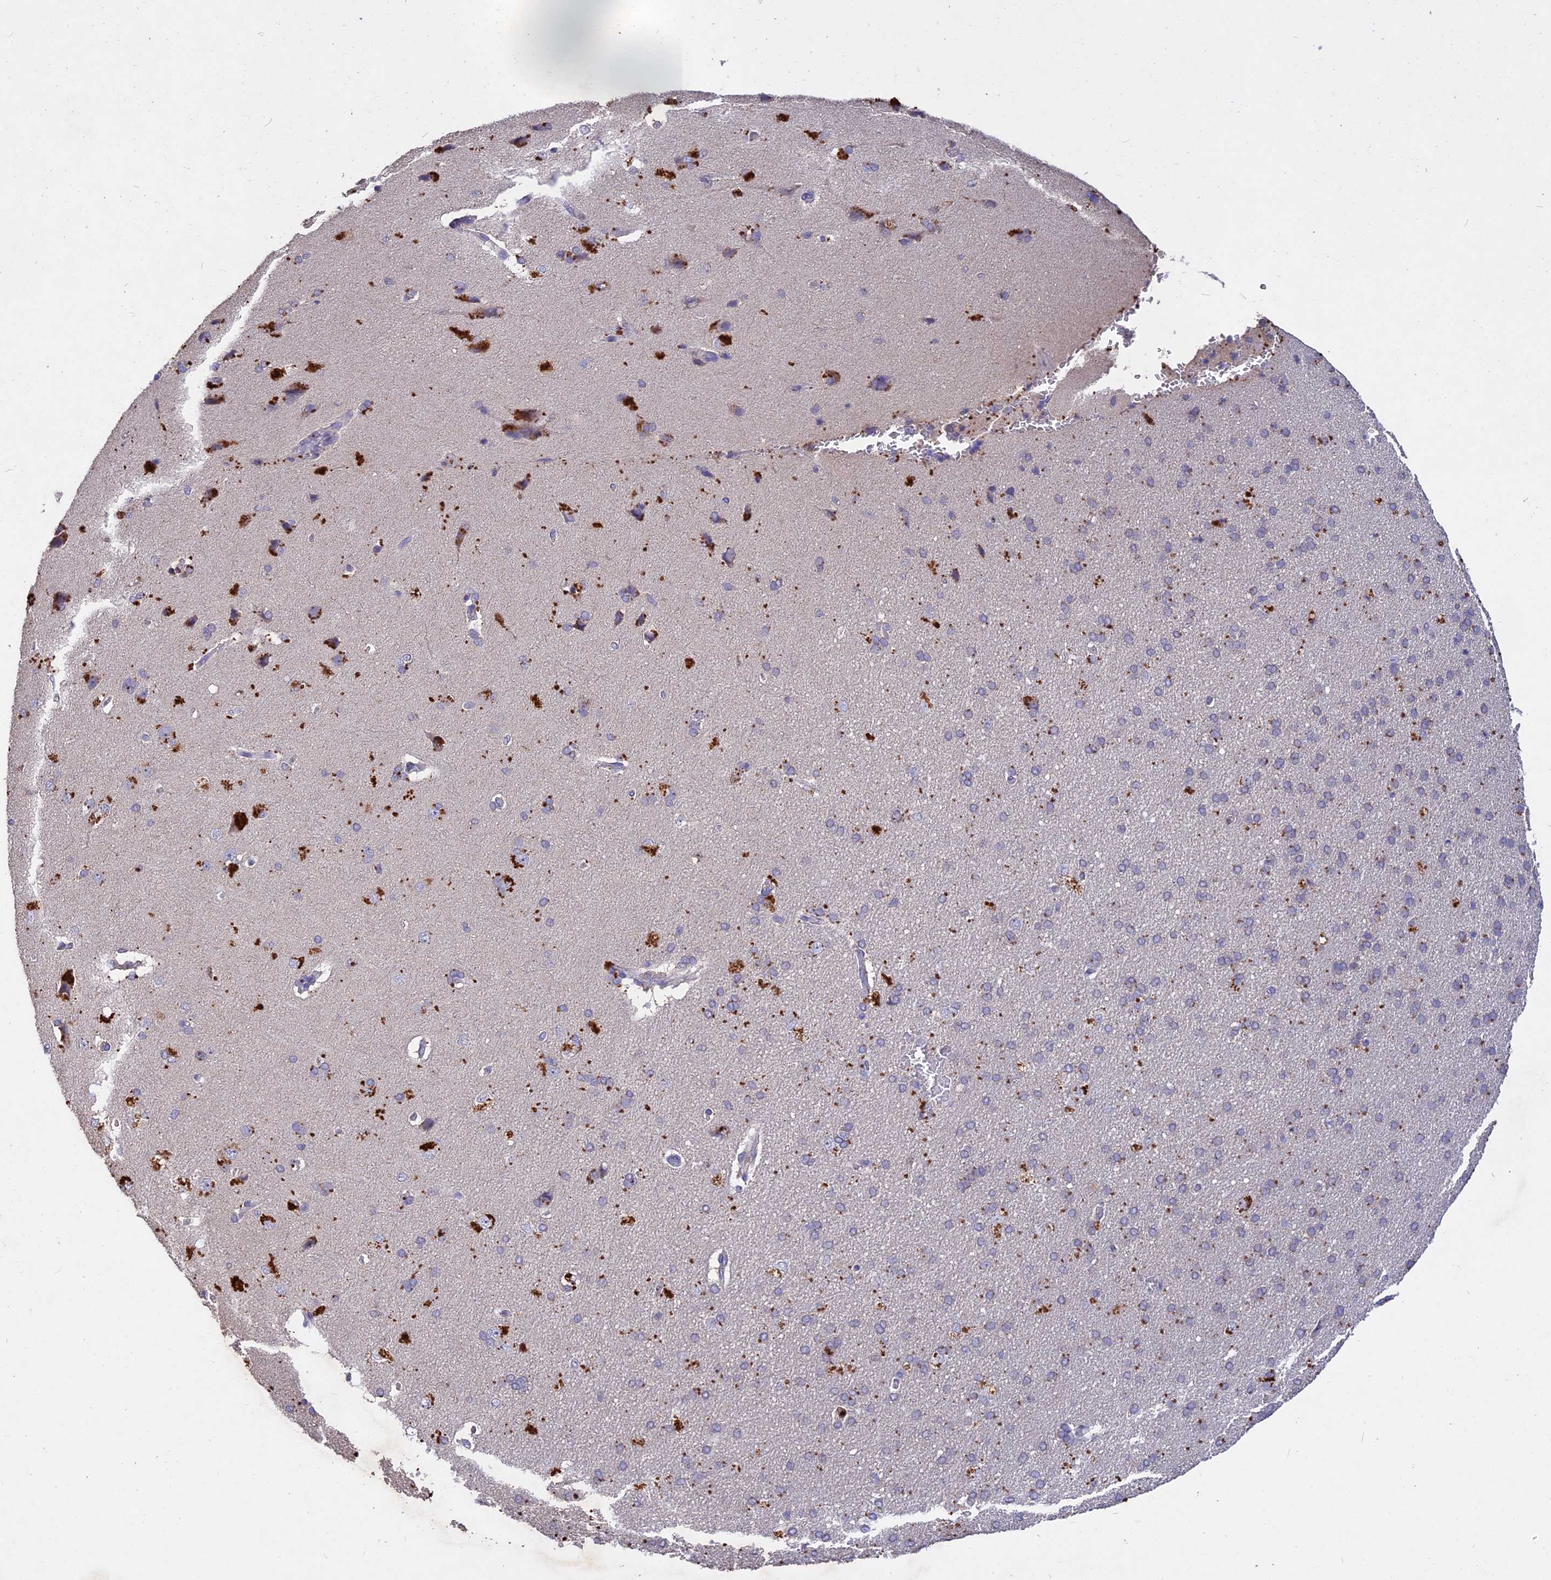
{"staining": {"intensity": "negative", "quantity": "none", "location": "none"}, "tissue": "cerebral cortex", "cell_type": "Endothelial cells", "image_type": "normal", "snomed": [{"axis": "morphology", "description": "Normal tissue, NOS"}, {"axis": "topography", "description": "Cerebral cortex"}], "caption": "High magnification brightfield microscopy of unremarkable cerebral cortex stained with DAB (3,3'-diaminobenzidine) (brown) and counterstained with hematoxylin (blue): endothelial cells show no significant staining. (IHC, brightfield microscopy, high magnification).", "gene": "SLC26A4", "patient": {"sex": "male", "age": 62}}